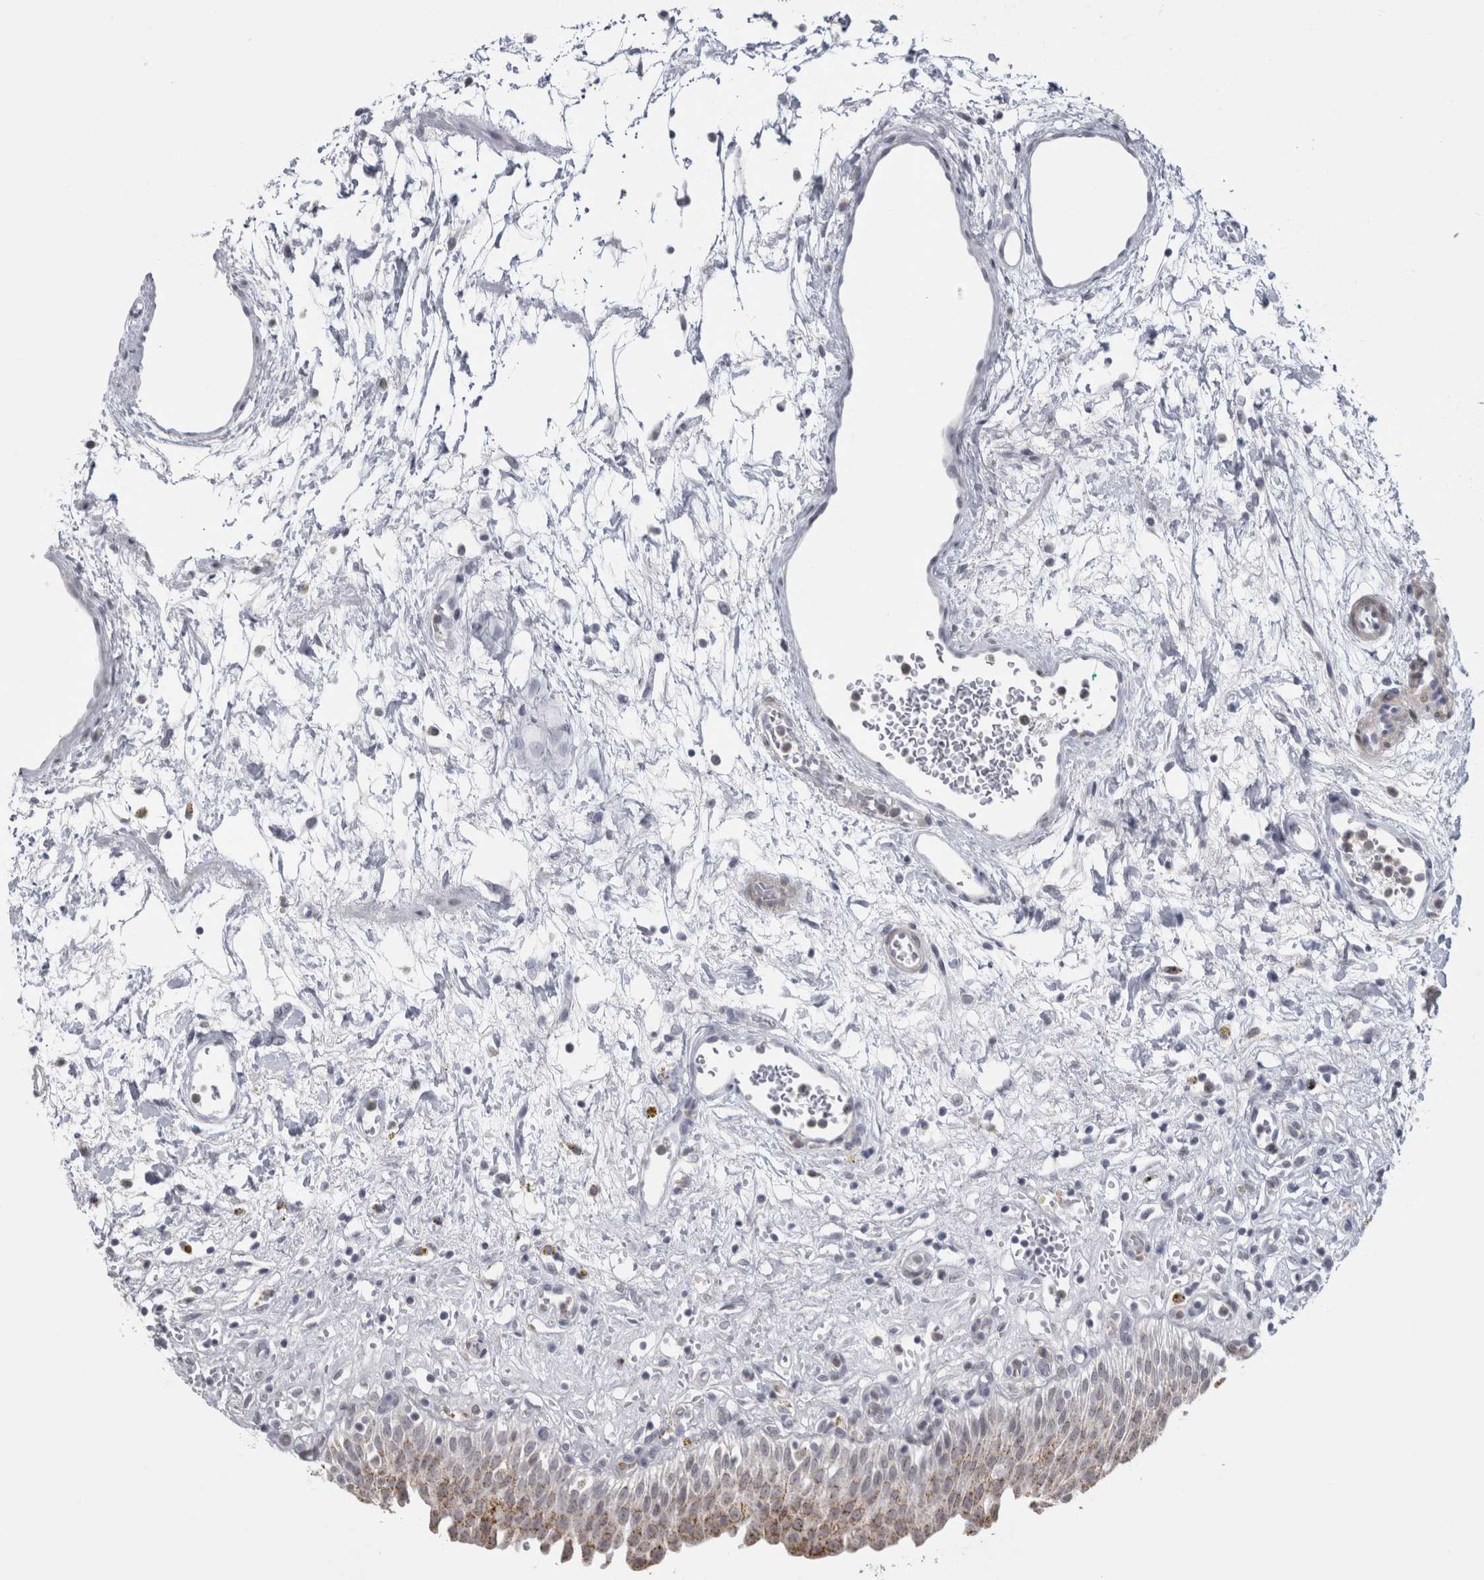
{"staining": {"intensity": "moderate", "quantity": "25%-75%", "location": "cytoplasmic/membranous"}, "tissue": "urinary bladder", "cell_type": "Urothelial cells", "image_type": "normal", "snomed": [{"axis": "morphology", "description": "Urothelial carcinoma, High grade"}, {"axis": "topography", "description": "Urinary bladder"}], "caption": "Moderate cytoplasmic/membranous protein staining is present in about 25%-75% of urothelial cells in urinary bladder. (DAB (3,3'-diaminobenzidine) = brown stain, brightfield microscopy at high magnification).", "gene": "PLIN1", "patient": {"sex": "male", "age": 46}}